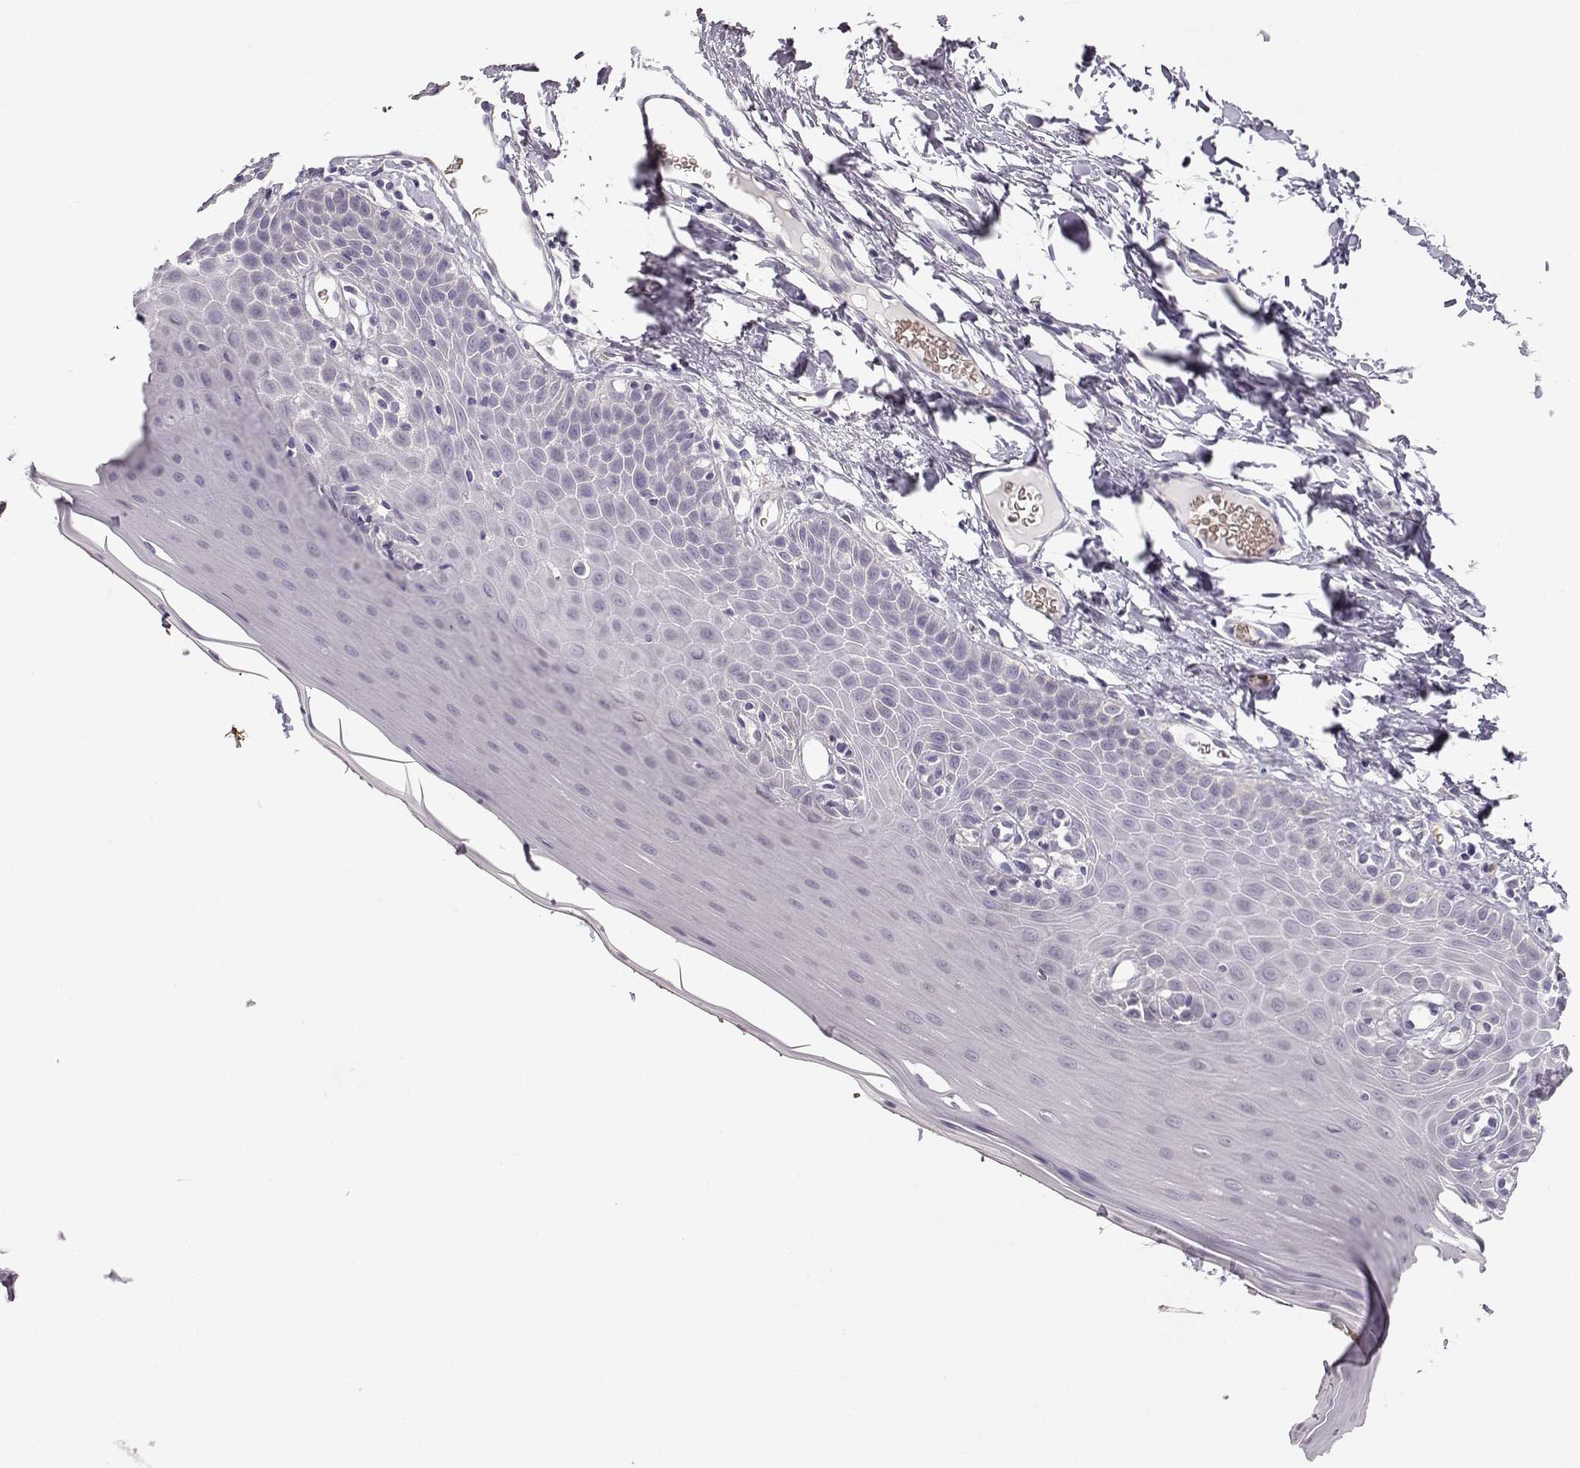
{"staining": {"intensity": "negative", "quantity": "none", "location": "none"}, "tissue": "oral mucosa", "cell_type": "Squamous epithelial cells", "image_type": "normal", "snomed": [{"axis": "morphology", "description": "Normal tissue, NOS"}, {"axis": "topography", "description": "Oral tissue"}], "caption": "This is an immunohistochemistry (IHC) image of normal oral mucosa. There is no staining in squamous epithelial cells.", "gene": "TTC26", "patient": {"sex": "male", "age": 81}}